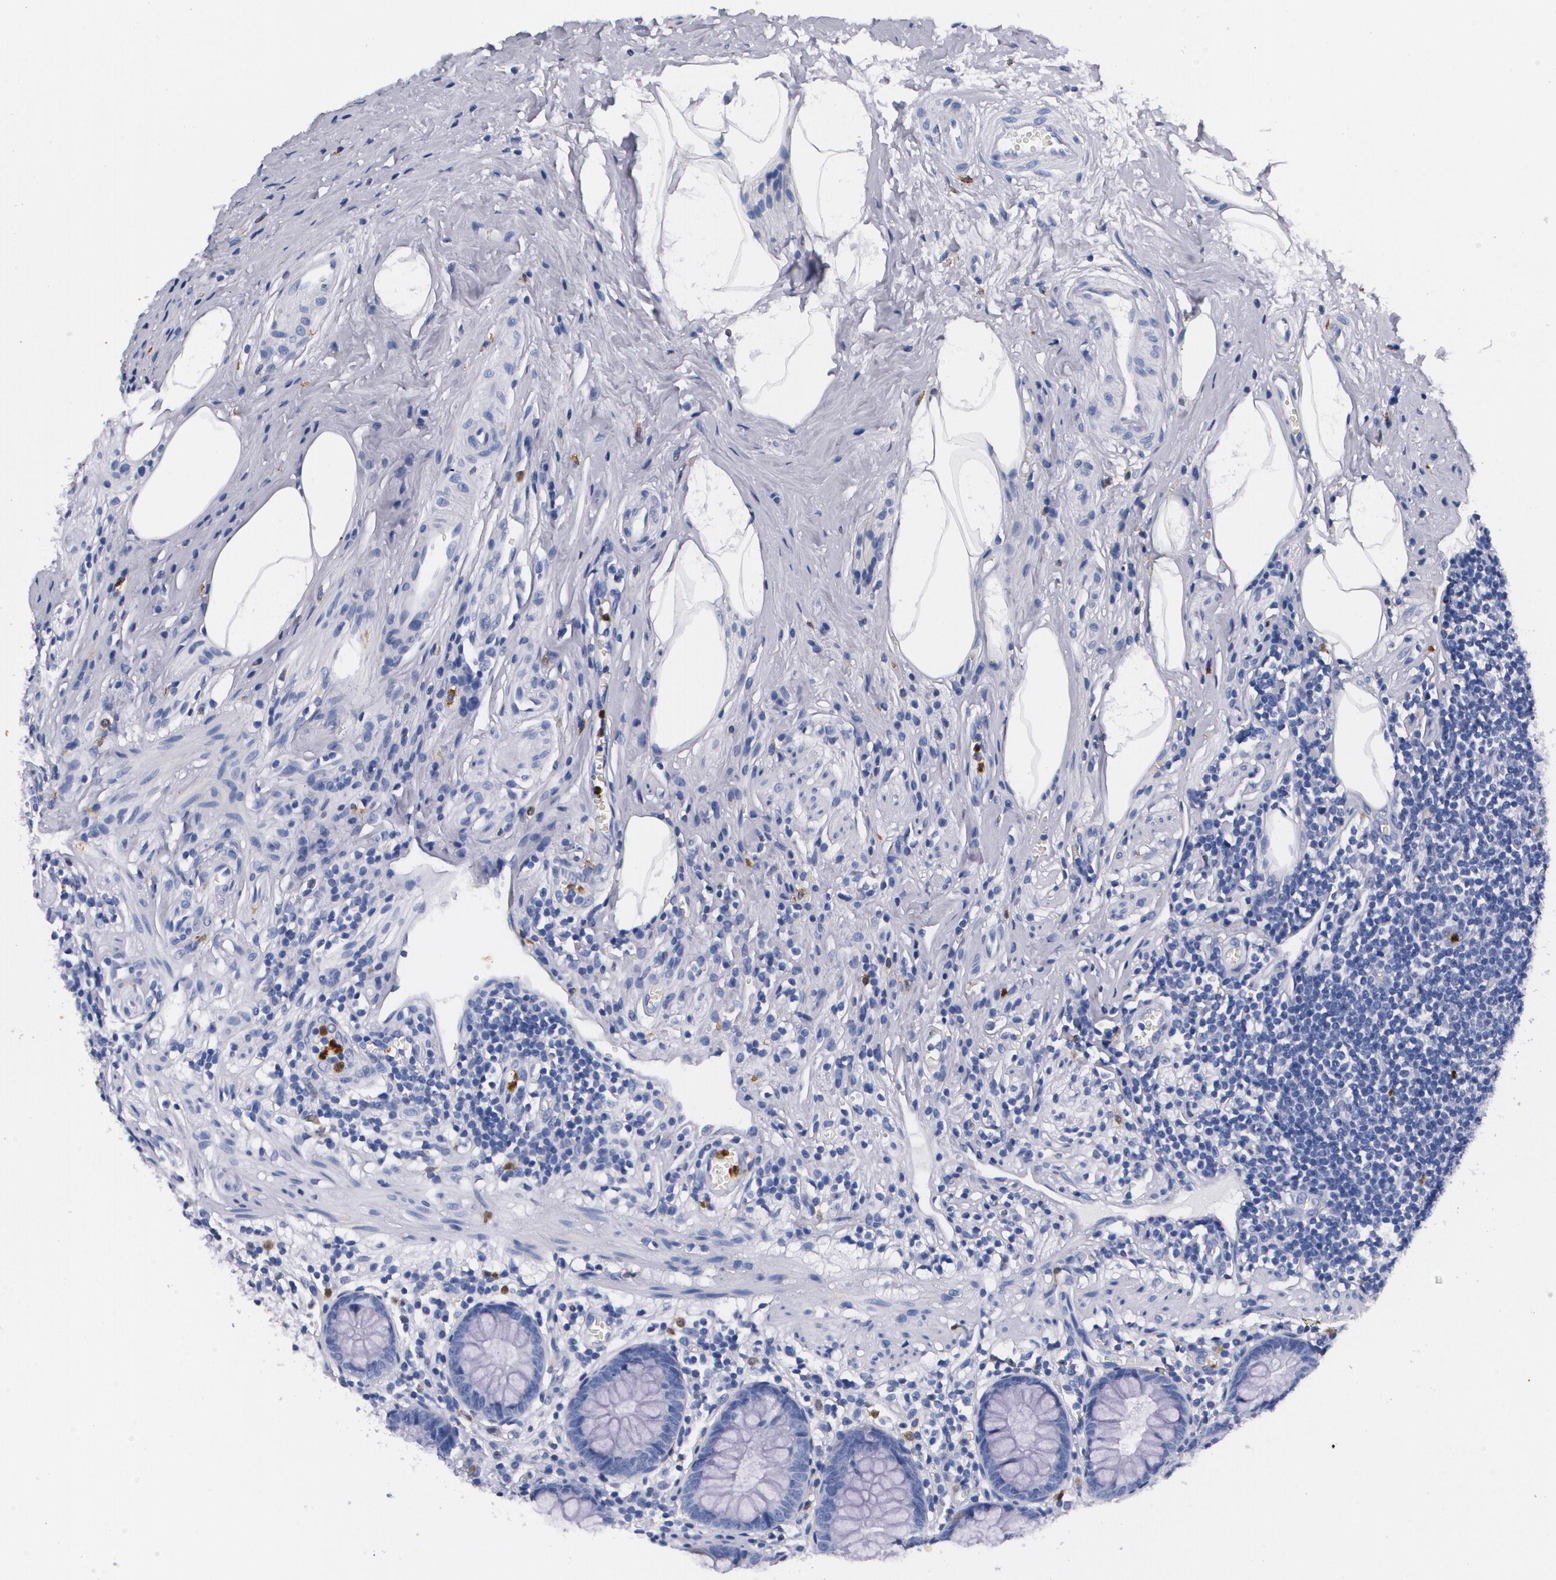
{"staining": {"intensity": "negative", "quantity": "none", "location": "none"}, "tissue": "appendix", "cell_type": "Glandular cells", "image_type": "normal", "snomed": [{"axis": "morphology", "description": "Normal tissue, NOS"}, {"axis": "topography", "description": "Appendix"}], "caption": "High power microscopy photomicrograph of an immunohistochemistry histopathology image of normal appendix, revealing no significant expression in glandular cells. The staining was performed using DAB (3,3'-diaminobenzidine) to visualize the protein expression in brown, while the nuclei were stained in blue with hematoxylin (Magnification: 20x).", "gene": "S100A8", "patient": {"sex": "male", "age": 38}}